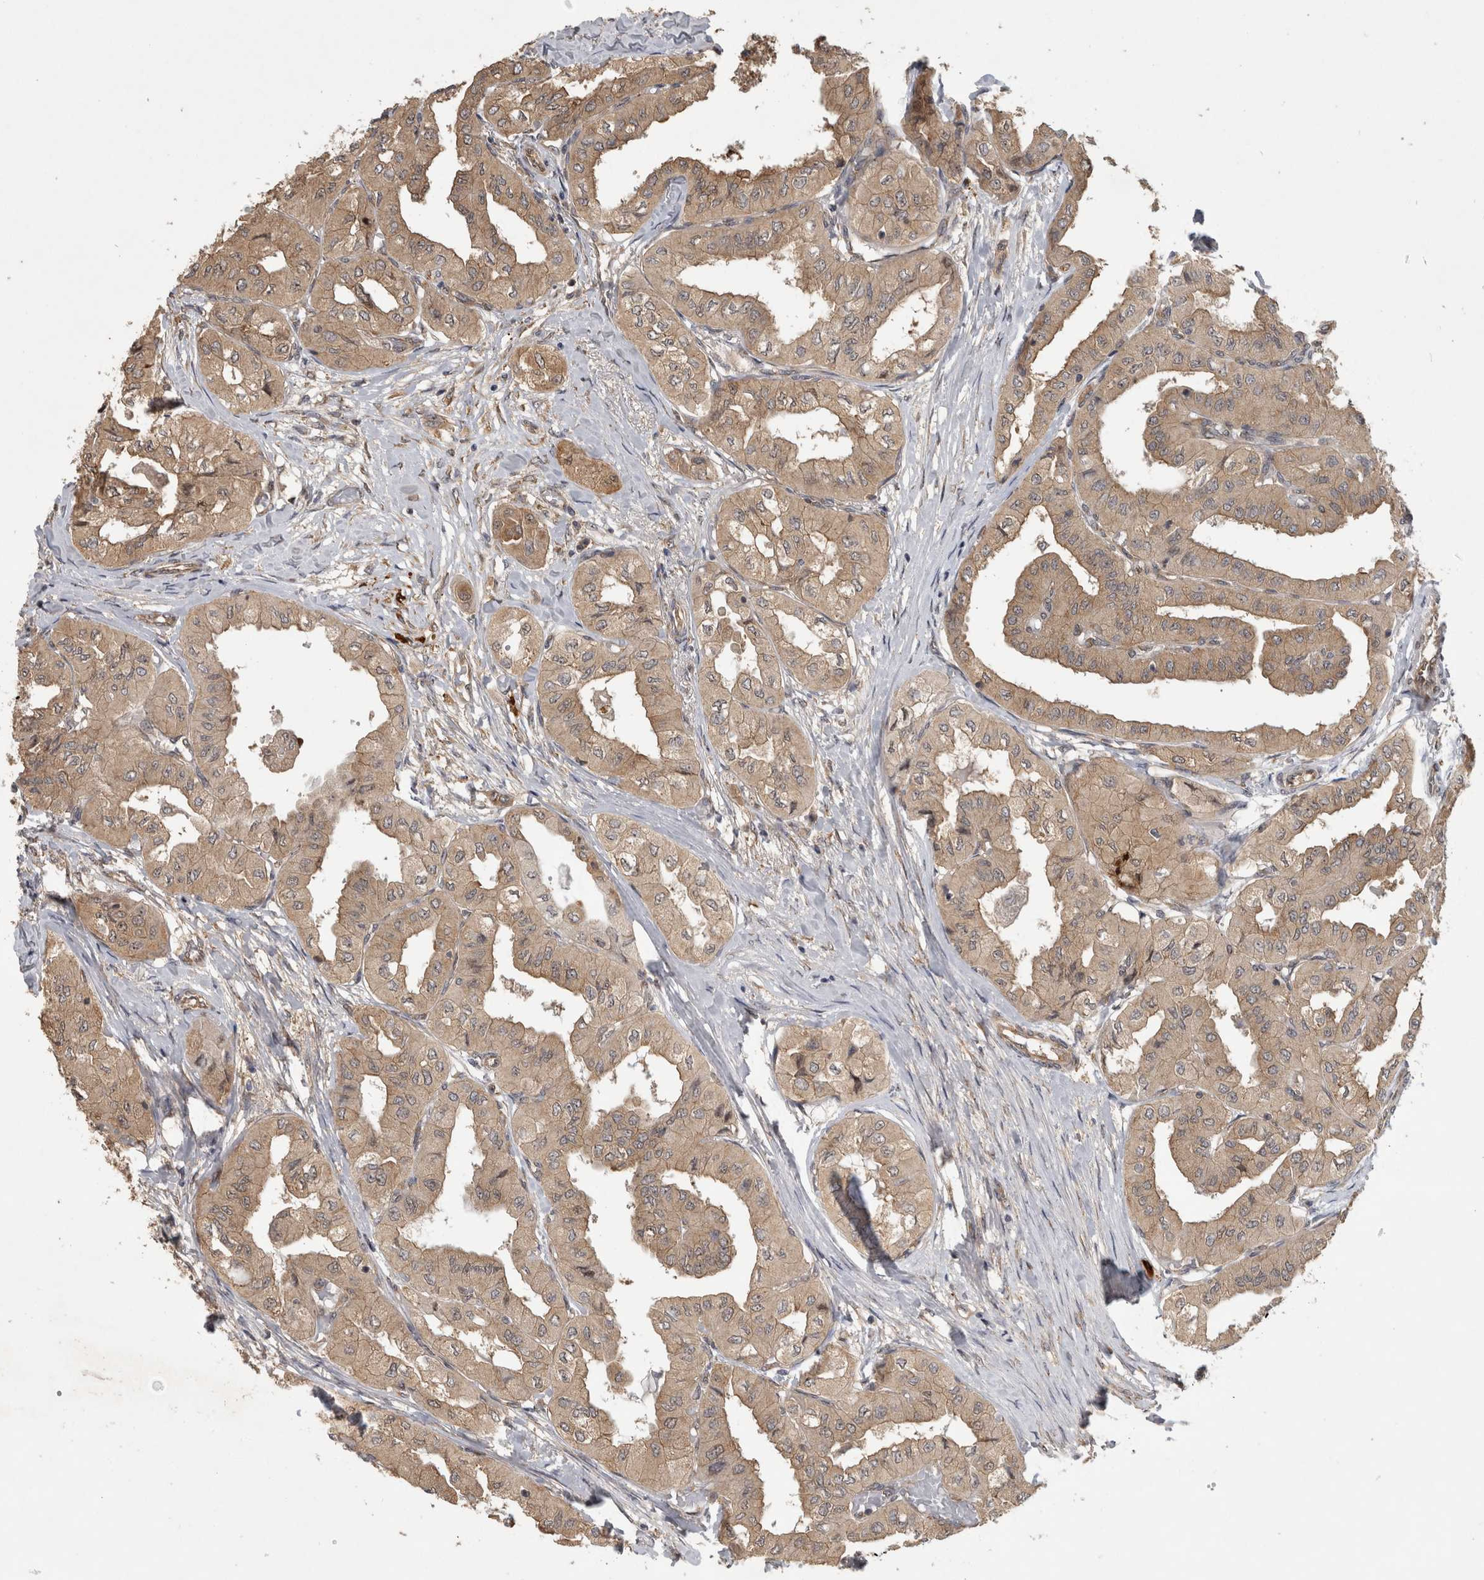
{"staining": {"intensity": "moderate", "quantity": ">75%", "location": "cytoplasmic/membranous"}, "tissue": "thyroid cancer", "cell_type": "Tumor cells", "image_type": "cancer", "snomed": [{"axis": "morphology", "description": "Papillary adenocarcinoma, NOS"}, {"axis": "topography", "description": "Thyroid gland"}], "caption": "The histopathology image shows immunohistochemical staining of thyroid cancer (papillary adenocarcinoma). There is moderate cytoplasmic/membranous staining is identified in approximately >75% of tumor cells.", "gene": "ATXN2", "patient": {"sex": "female", "age": 59}}